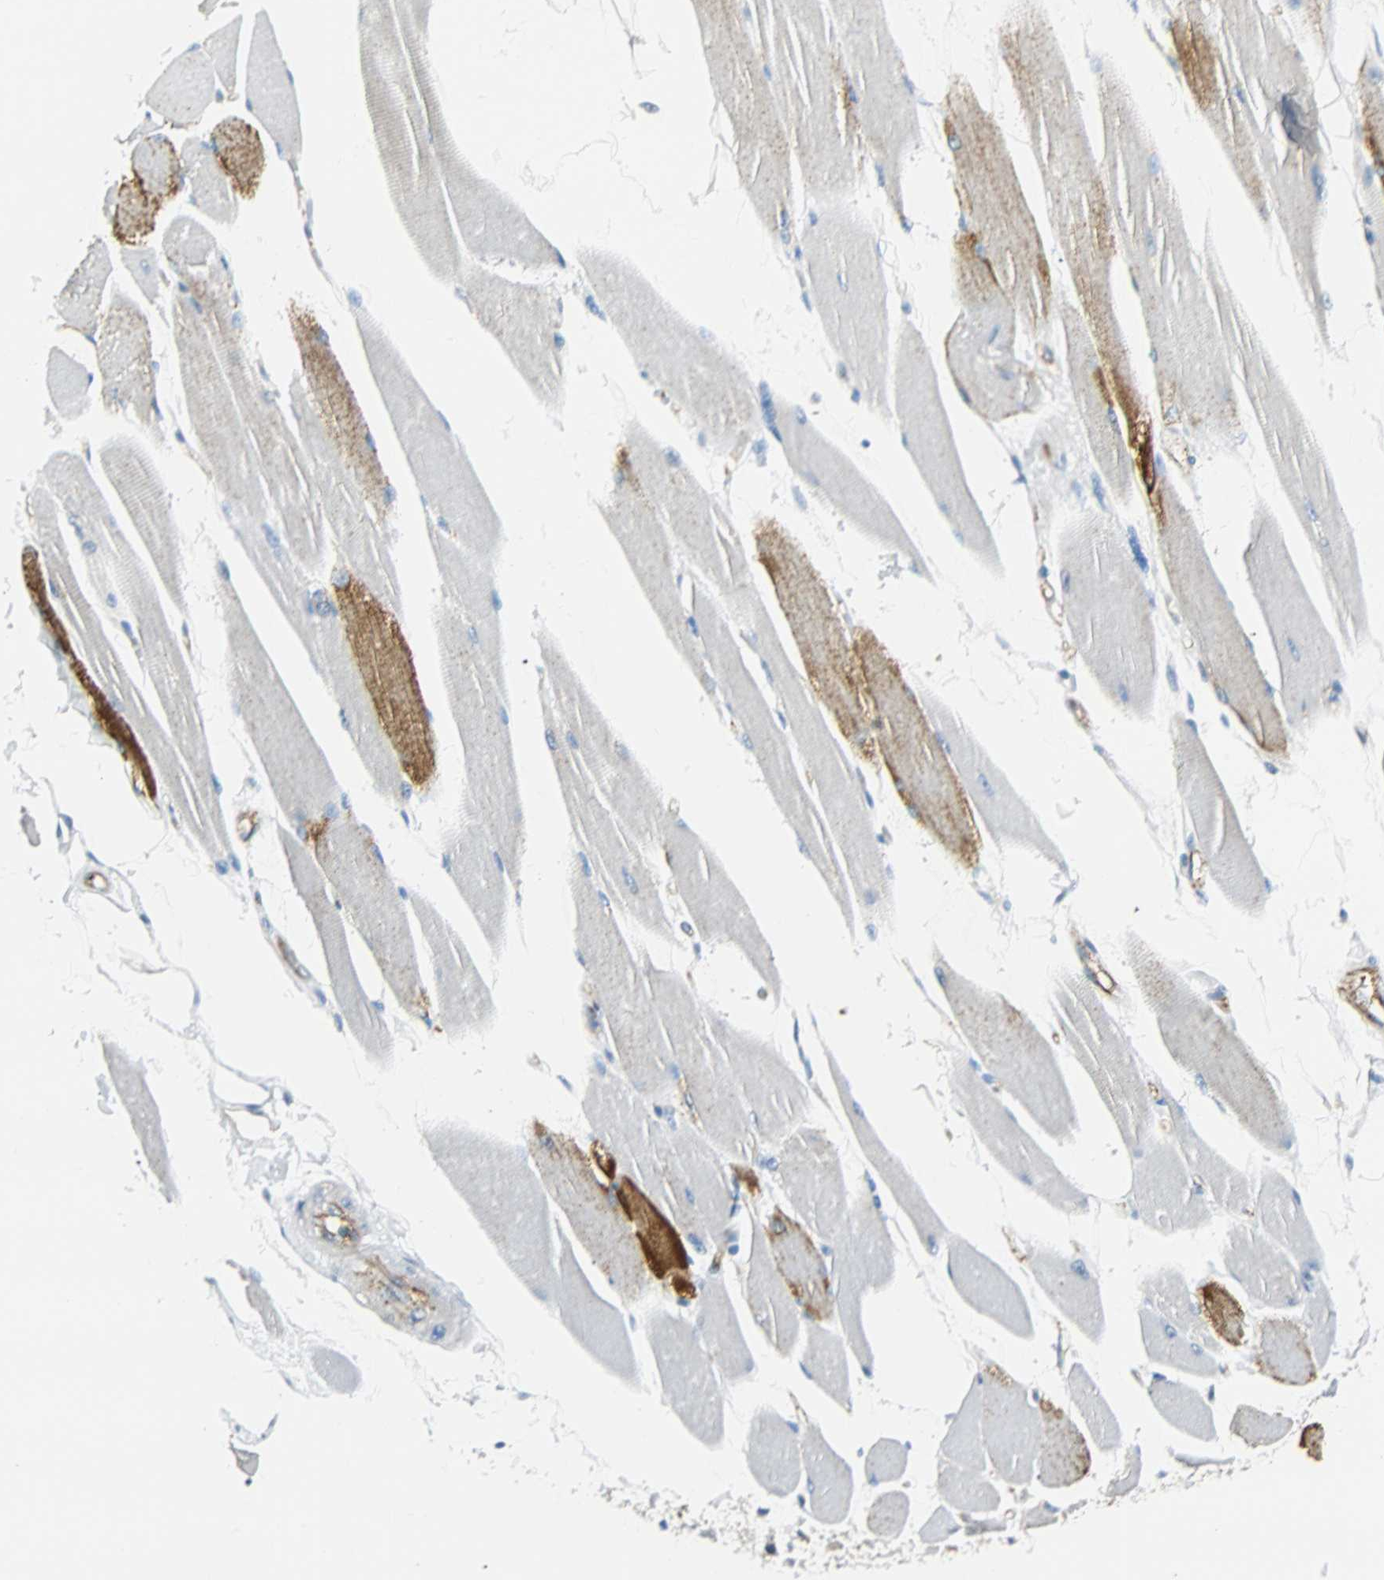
{"staining": {"intensity": "moderate", "quantity": "<25%", "location": "cytoplasmic/membranous"}, "tissue": "skeletal muscle", "cell_type": "Myocytes", "image_type": "normal", "snomed": [{"axis": "morphology", "description": "Normal tissue, NOS"}, {"axis": "topography", "description": "Skeletal muscle"}, {"axis": "topography", "description": "Peripheral nerve tissue"}], "caption": "IHC photomicrograph of benign skeletal muscle stained for a protein (brown), which displays low levels of moderate cytoplasmic/membranous staining in approximately <25% of myocytes.", "gene": "VPS9D1", "patient": {"sex": "female", "age": 84}}